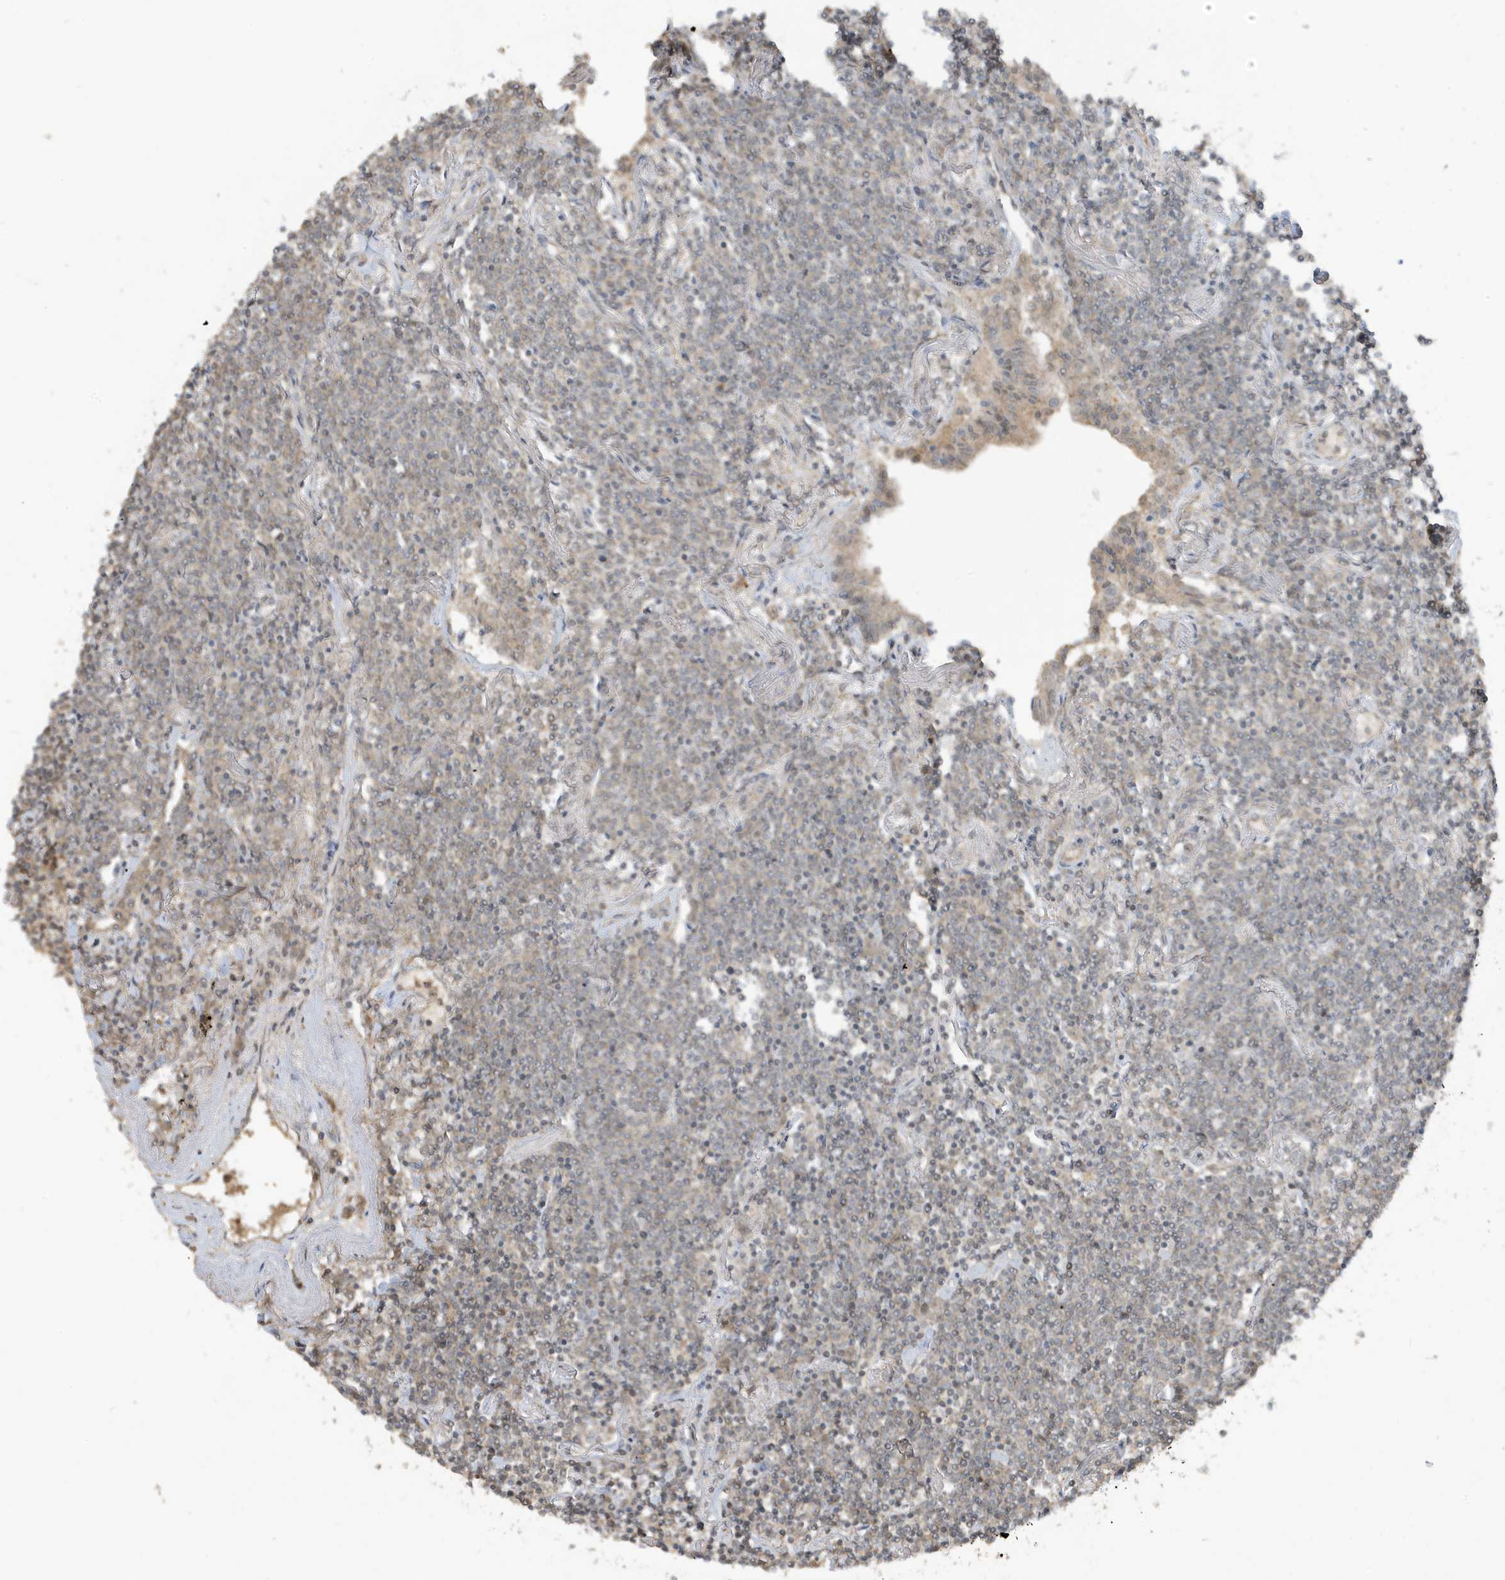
{"staining": {"intensity": "weak", "quantity": "<25%", "location": "cytoplasmic/membranous"}, "tissue": "lymphoma", "cell_type": "Tumor cells", "image_type": "cancer", "snomed": [{"axis": "morphology", "description": "Malignant lymphoma, non-Hodgkin's type, Low grade"}, {"axis": "topography", "description": "Lung"}], "caption": "High power microscopy micrograph of an IHC image of malignant lymphoma, non-Hodgkin's type (low-grade), revealing no significant staining in tumor cells.", "gene": "PRRT3", "patient": {"sex": "female", "age": 71}}